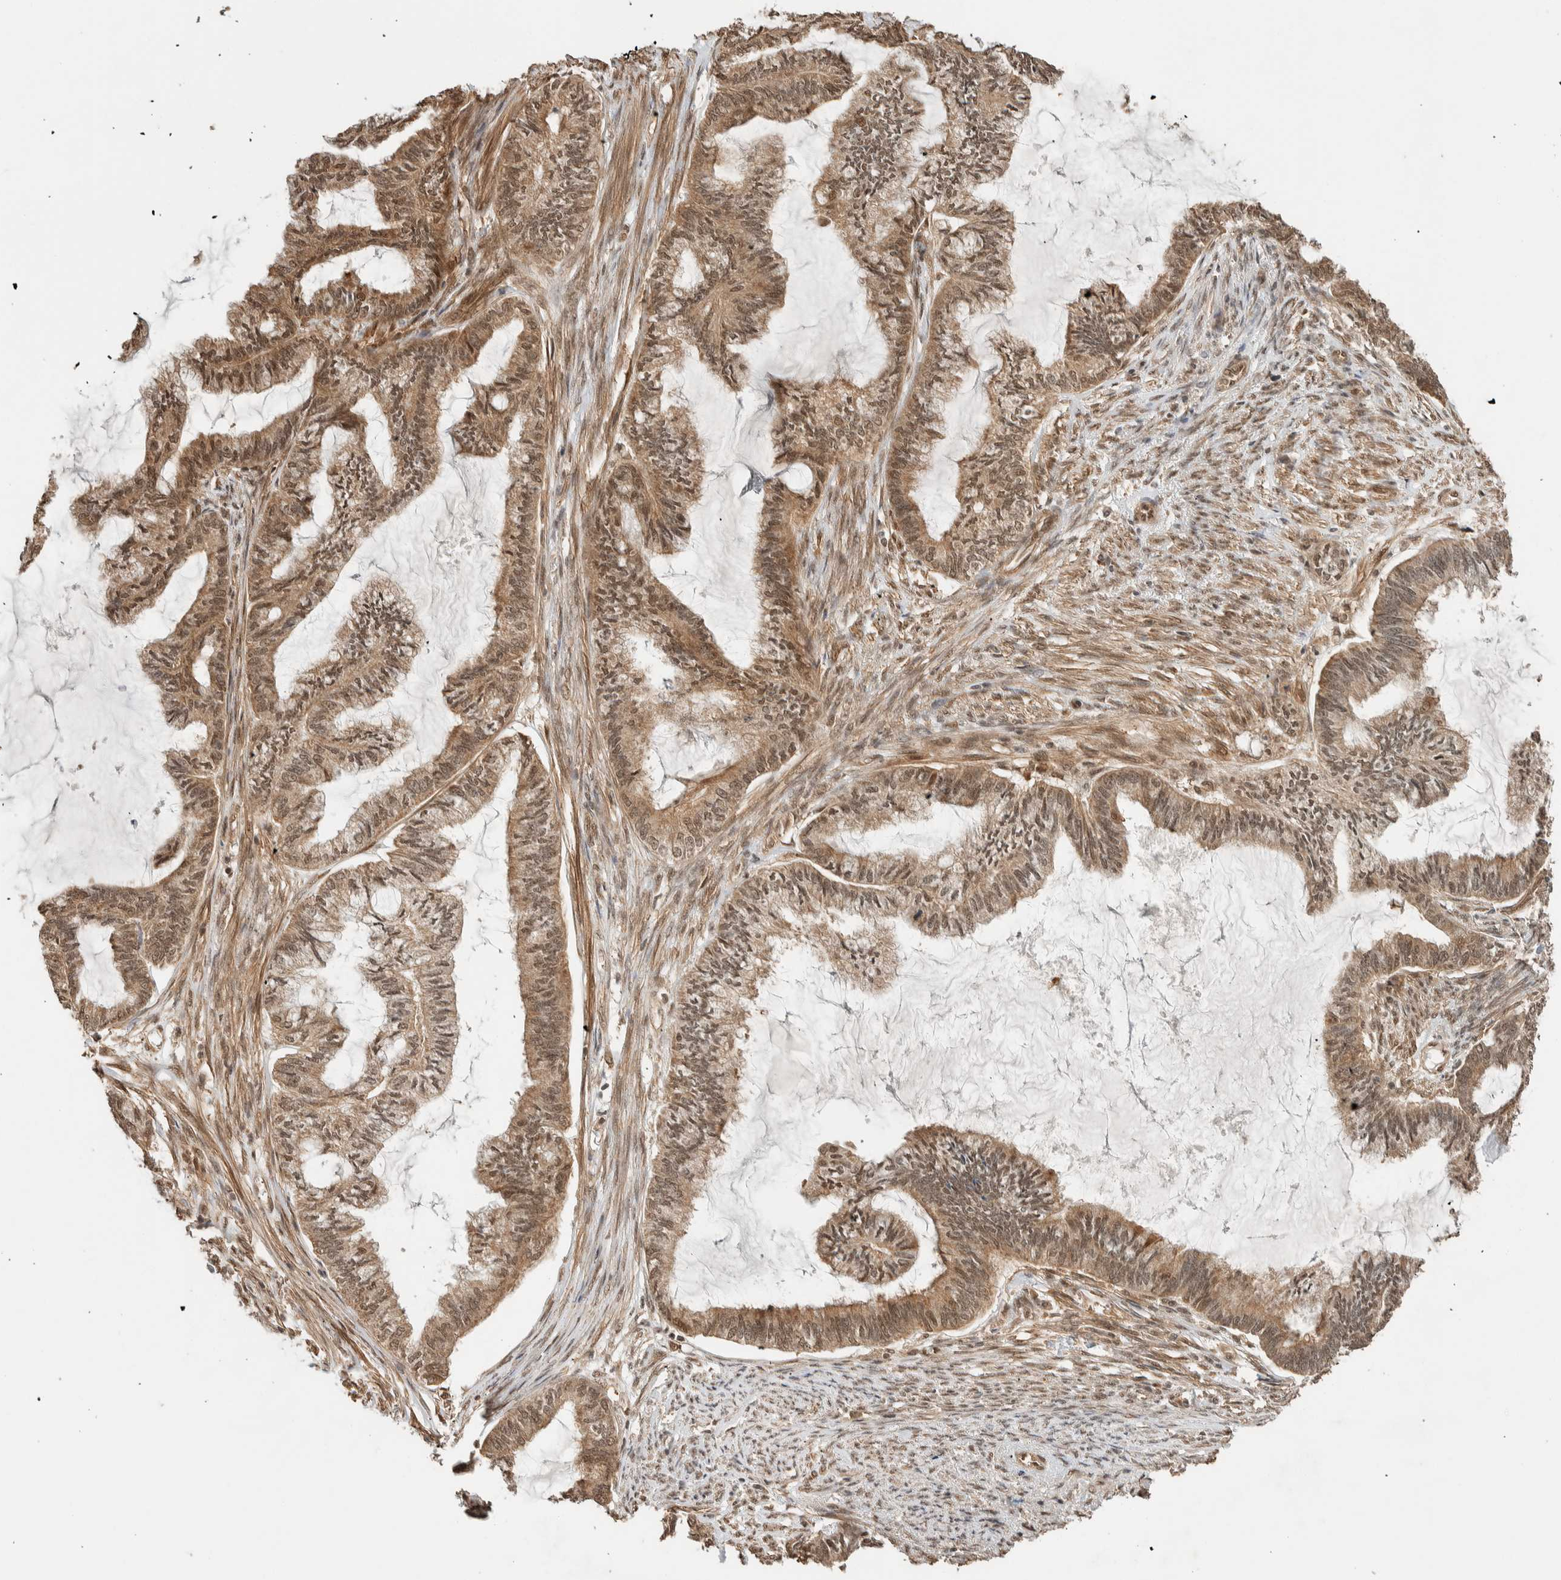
{"staining": {"intensity": "moderate", "quantity": ">75%", "location": "cytoplasmic/membranous,nuclear"}, "tissue": "endometrial cancer", "cell_type": "Tumor cells", "image_type": "cancer", "snomed": [{"axis": "morphology", "description": "Adenocarcinoma, NOS"}, {"axis": "topography", "description": "Endometrium"}], "caption": "The photomicrograph exhibits a brown stain indicating the presence of a protein in the cytoplasmic/membranous and nuclear of tumor cells in endometrial cancer (adenocarcinoma).", "gene": "ZBTB2", "patient": {"sex": "female", "age": 86}}